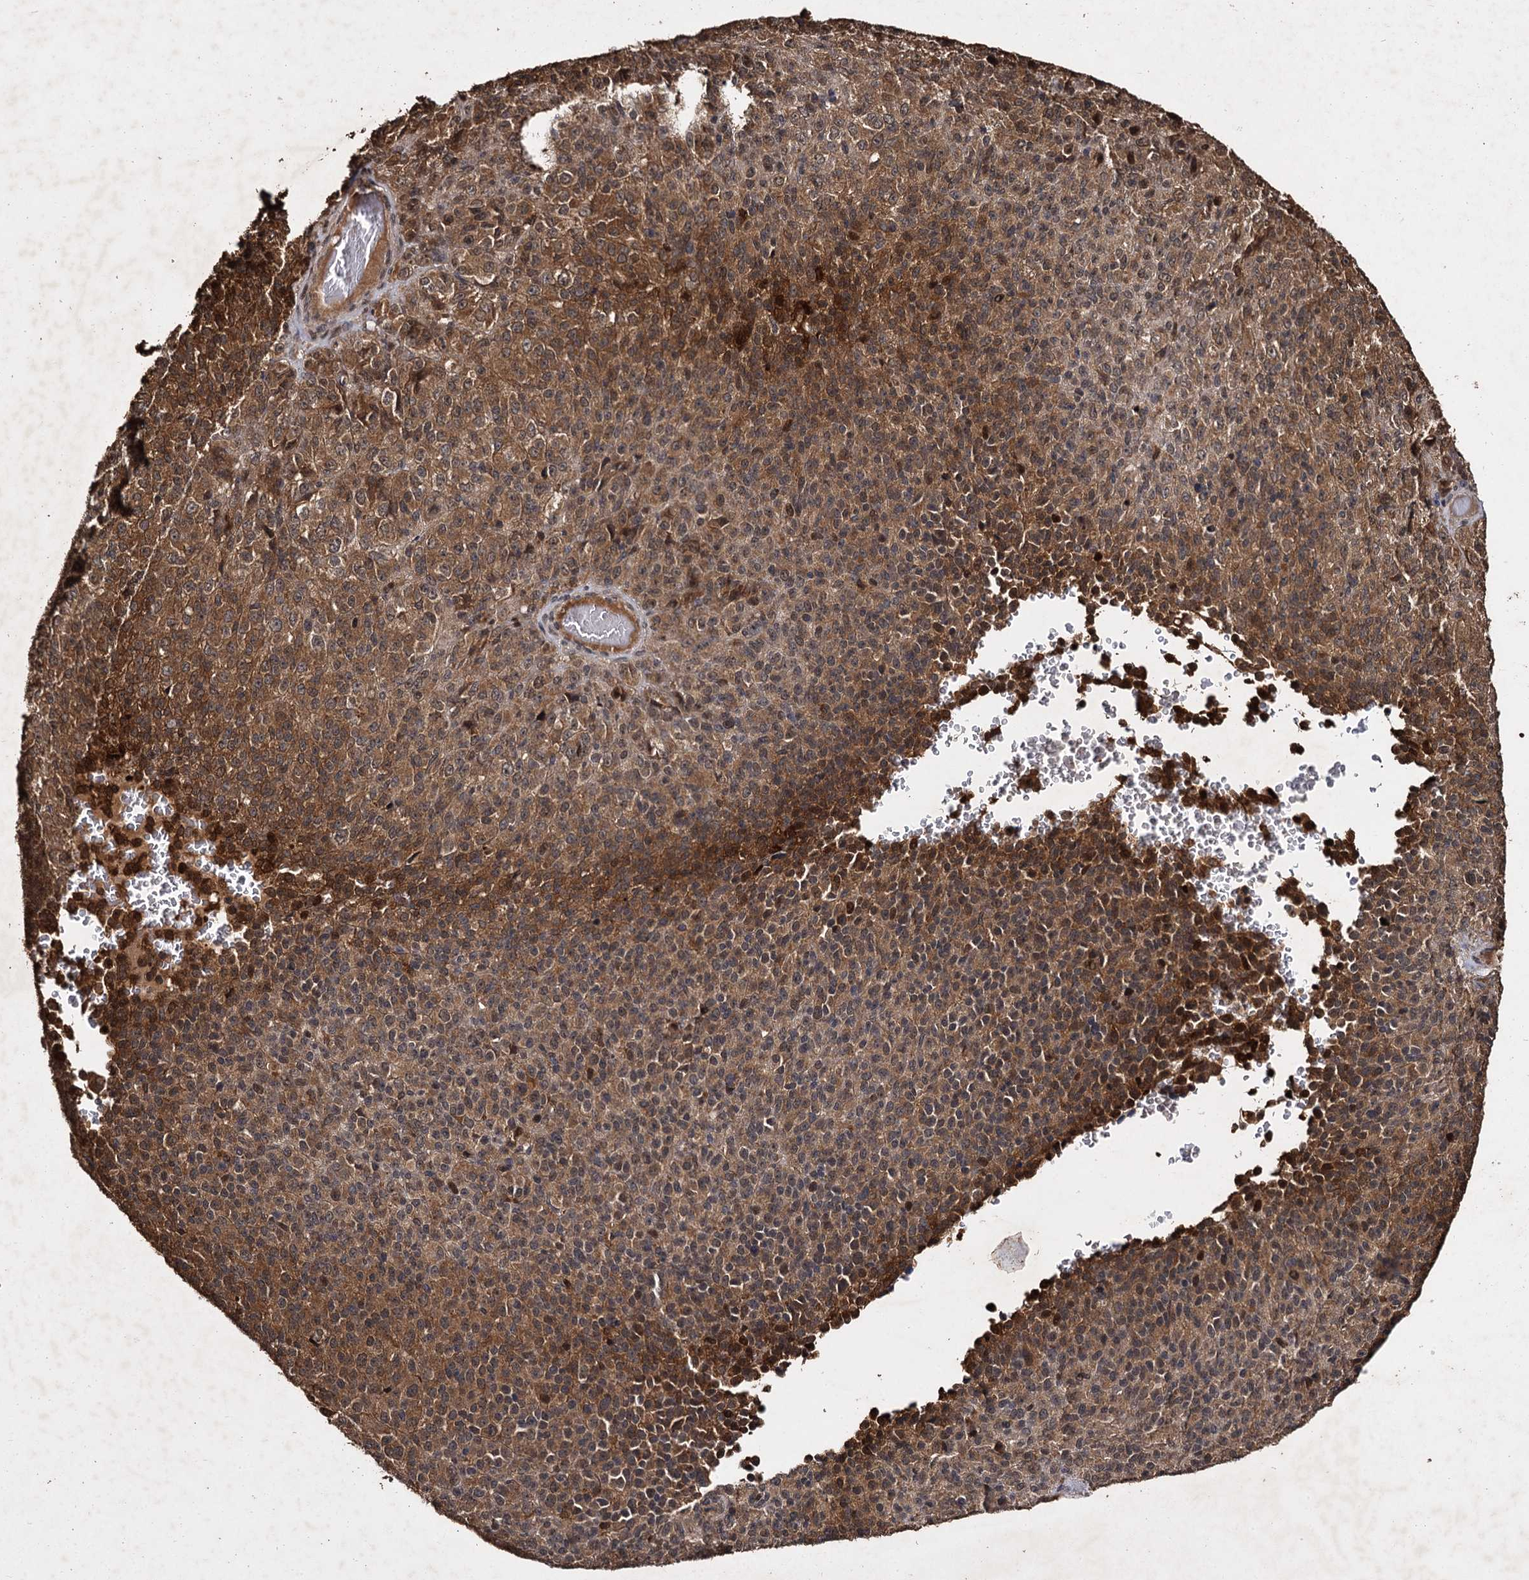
{"staining": {"intensity": "moderate", "quantity": ">75%", "location": "cytoplasmic/membranous,nuclear"}, "tissue": "melanoma", "cell_type": "Tumor cells", "image_type": "cancer", "snomed": [{"axis": "morphology", "description": "Malignant melanoma, Metastatic site"}, {"axis": "topography", "description": "Brain"}], "caption": "Protein positivity by IHC reveals moderate cytoplasmic/membranous and nuclear expression in about >75% of tumor cells in melanoma.", "gene": "SLC46A3", "patient": {"sex": "female", "age": 56}}